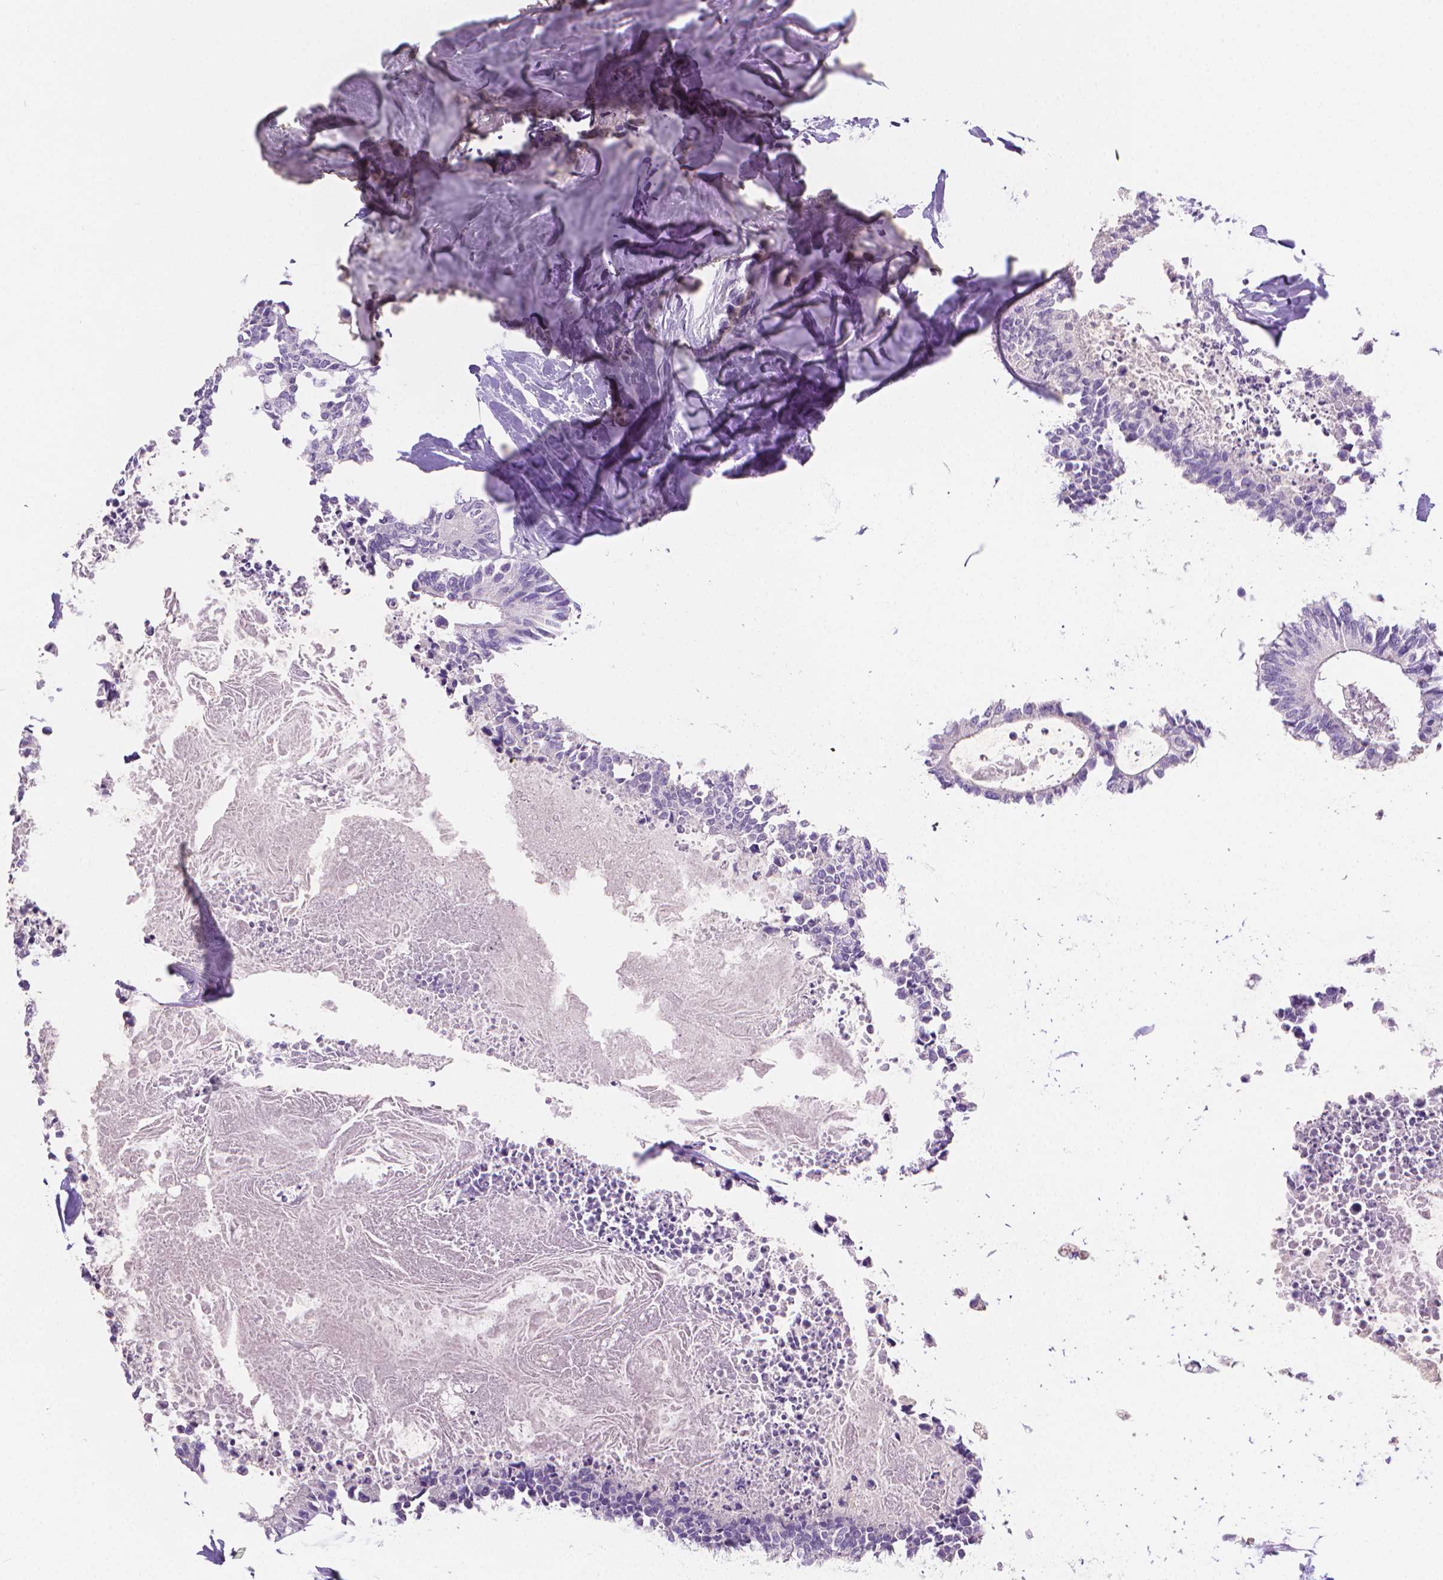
{"staining": {"intensity": "negative", "quantity": "none", "location": "none"}, "tissue": "colorectal cancer", "cell_type": "Tumor cells", "image_type": "cancer", "snomed": [{"axis": "morphology", "description": "Adenocarcinoma, NOS"}, {"axis": "topography", "description": "Colon"}, {"axis": "topography", "description": "Rectum"}], "caption": "Tumor cells are negative for protein expression in human adenocarcinoma (colorectal). (DAB IHC visualized using brightfield microscopy, high magnification).", "gene": "TNNI2", "patient": {"sex": "male", "age": 57}}